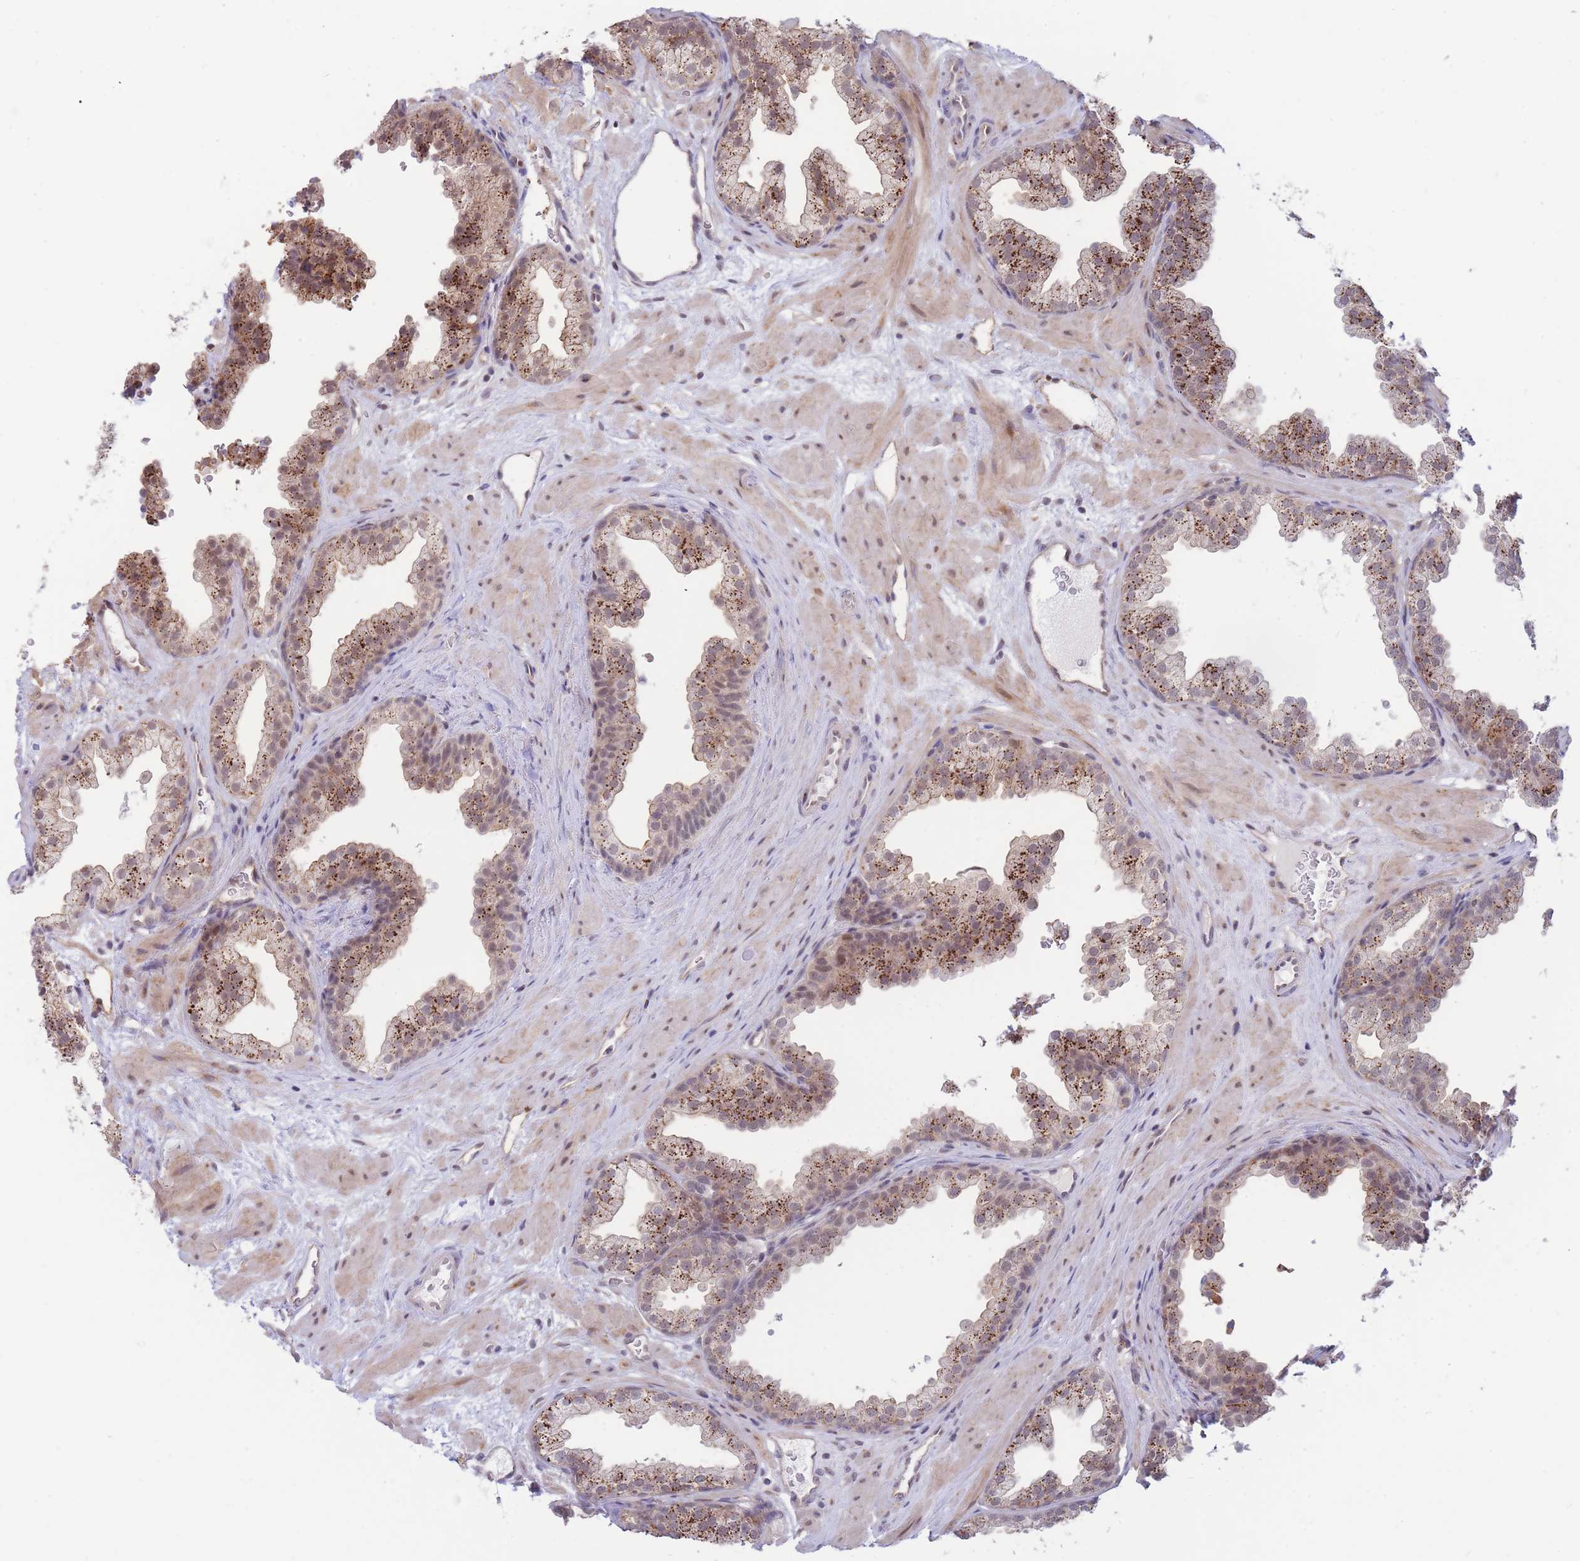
{"staining": {"intensity": "strong", "quantity": "25%-75%", "location": "cytoplasmic/membranous,nuclear"}, "tissue": "prostate", "cell_type": "Glandular cells", "image_type": "normal", "snomed": [{"axis": "morphology", "description": "Normal tissue, NOS"}, {"axis": "topography", "description": "Prostate"}], "caption": "Immunohistochemistry of normal human prostate reveals high levels of strong cytoplasmic/membranous,nuclear staining in approximately 25%-75% of glandular cells.", "gene": "BOD1L1", "patient": {"sex": "male", "age": 37}}